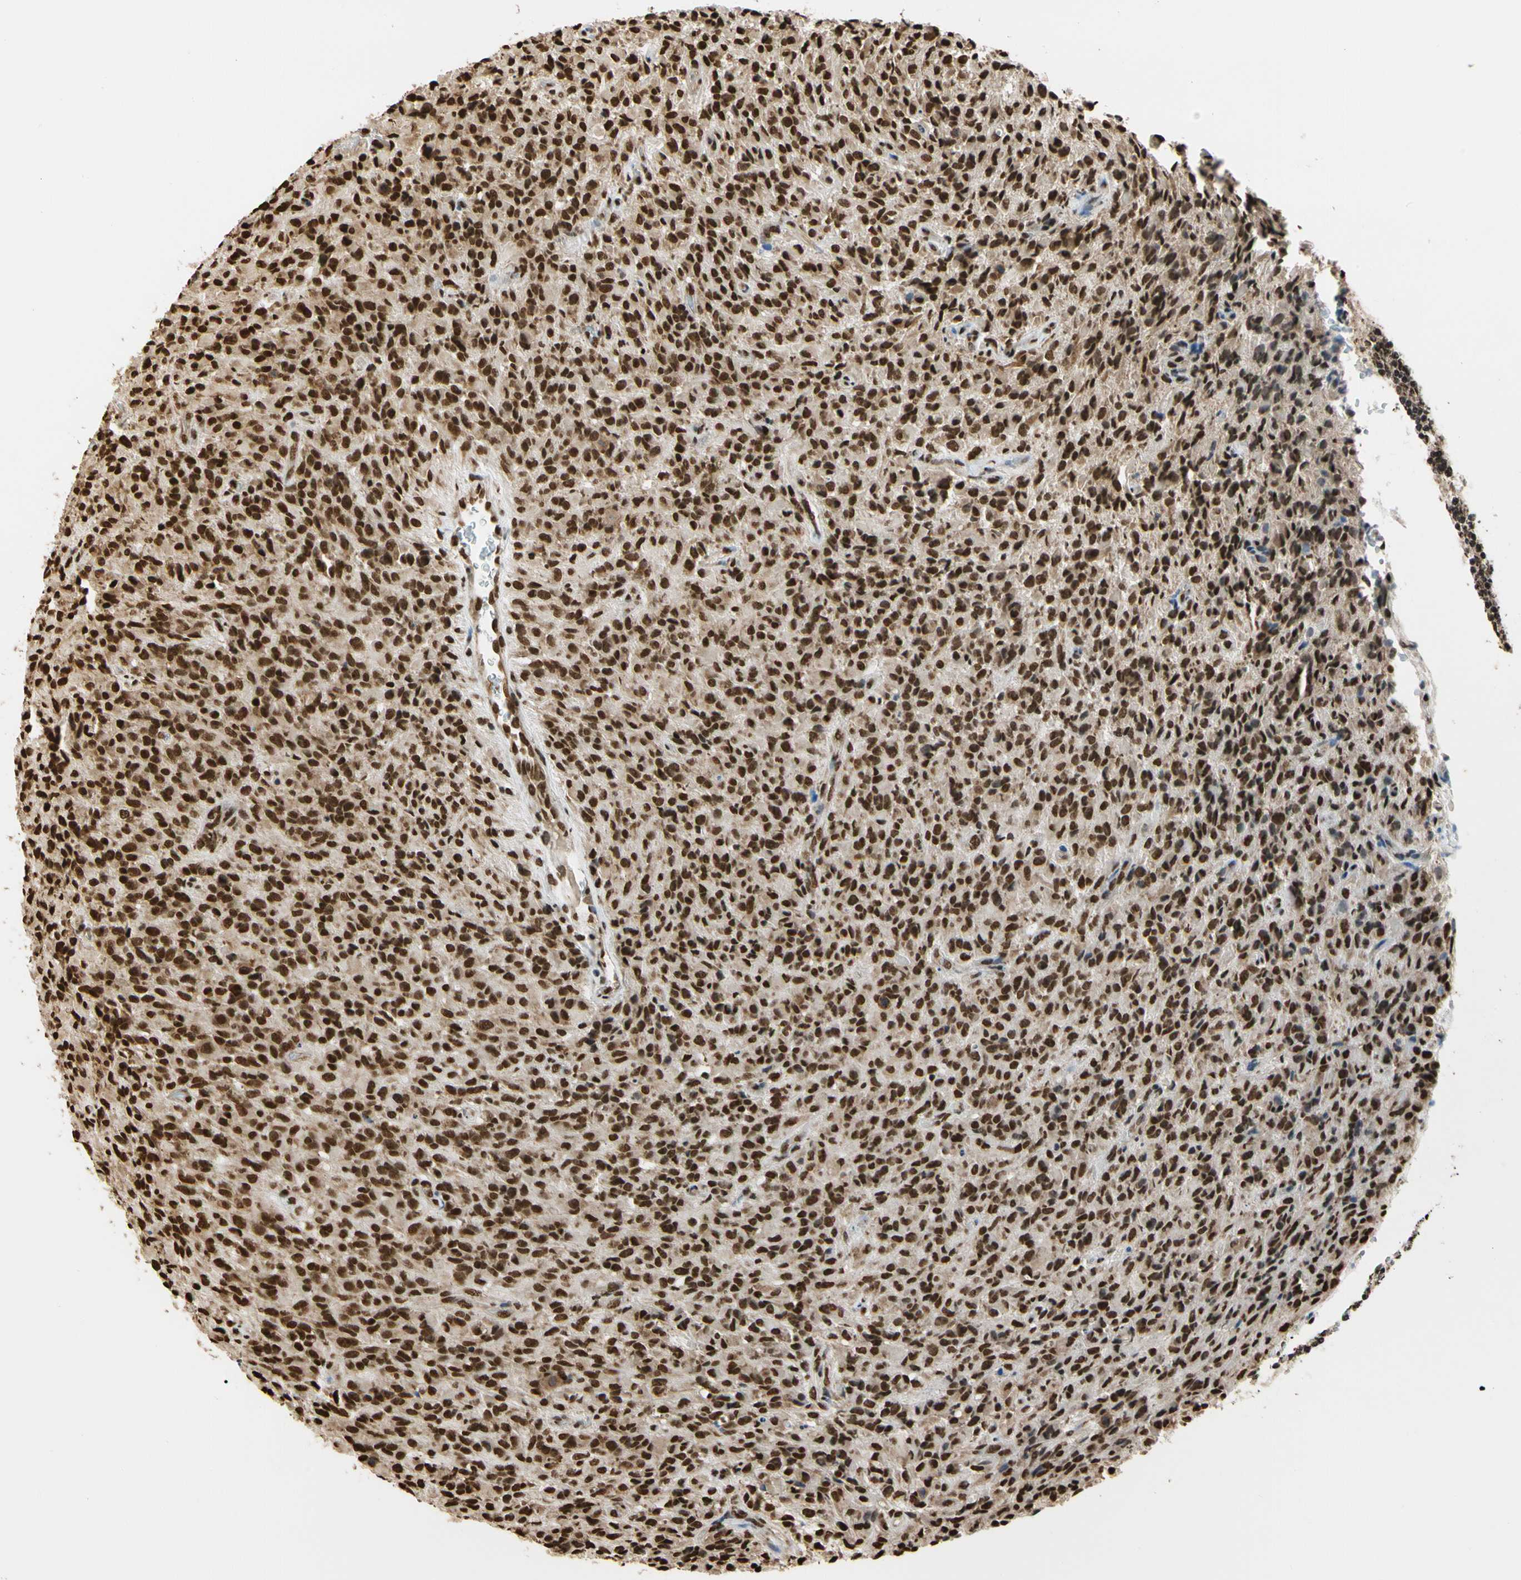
{"staining": {"intensity": "strong", "quantity": ">75%", "location": "cytoplasmic/membranous,nuclear"}, "tissue": "glioma", "cell_type": "Tumor cells", "image_type": "cancer", "snomed": [{"axis": "morphology", "description": "Glioma, malignant, High grade"}, {"axis": "topography", "description": "Brain"}], "caption": "There is high levels of strong cytoplasmic/membranous and nuclear positivity in tumor cells of glioma, as demonstrated by immunohistochemical staining (brown color).", "gene": "HNRNPK", "patient": {"sex": "male", "age": 71}}